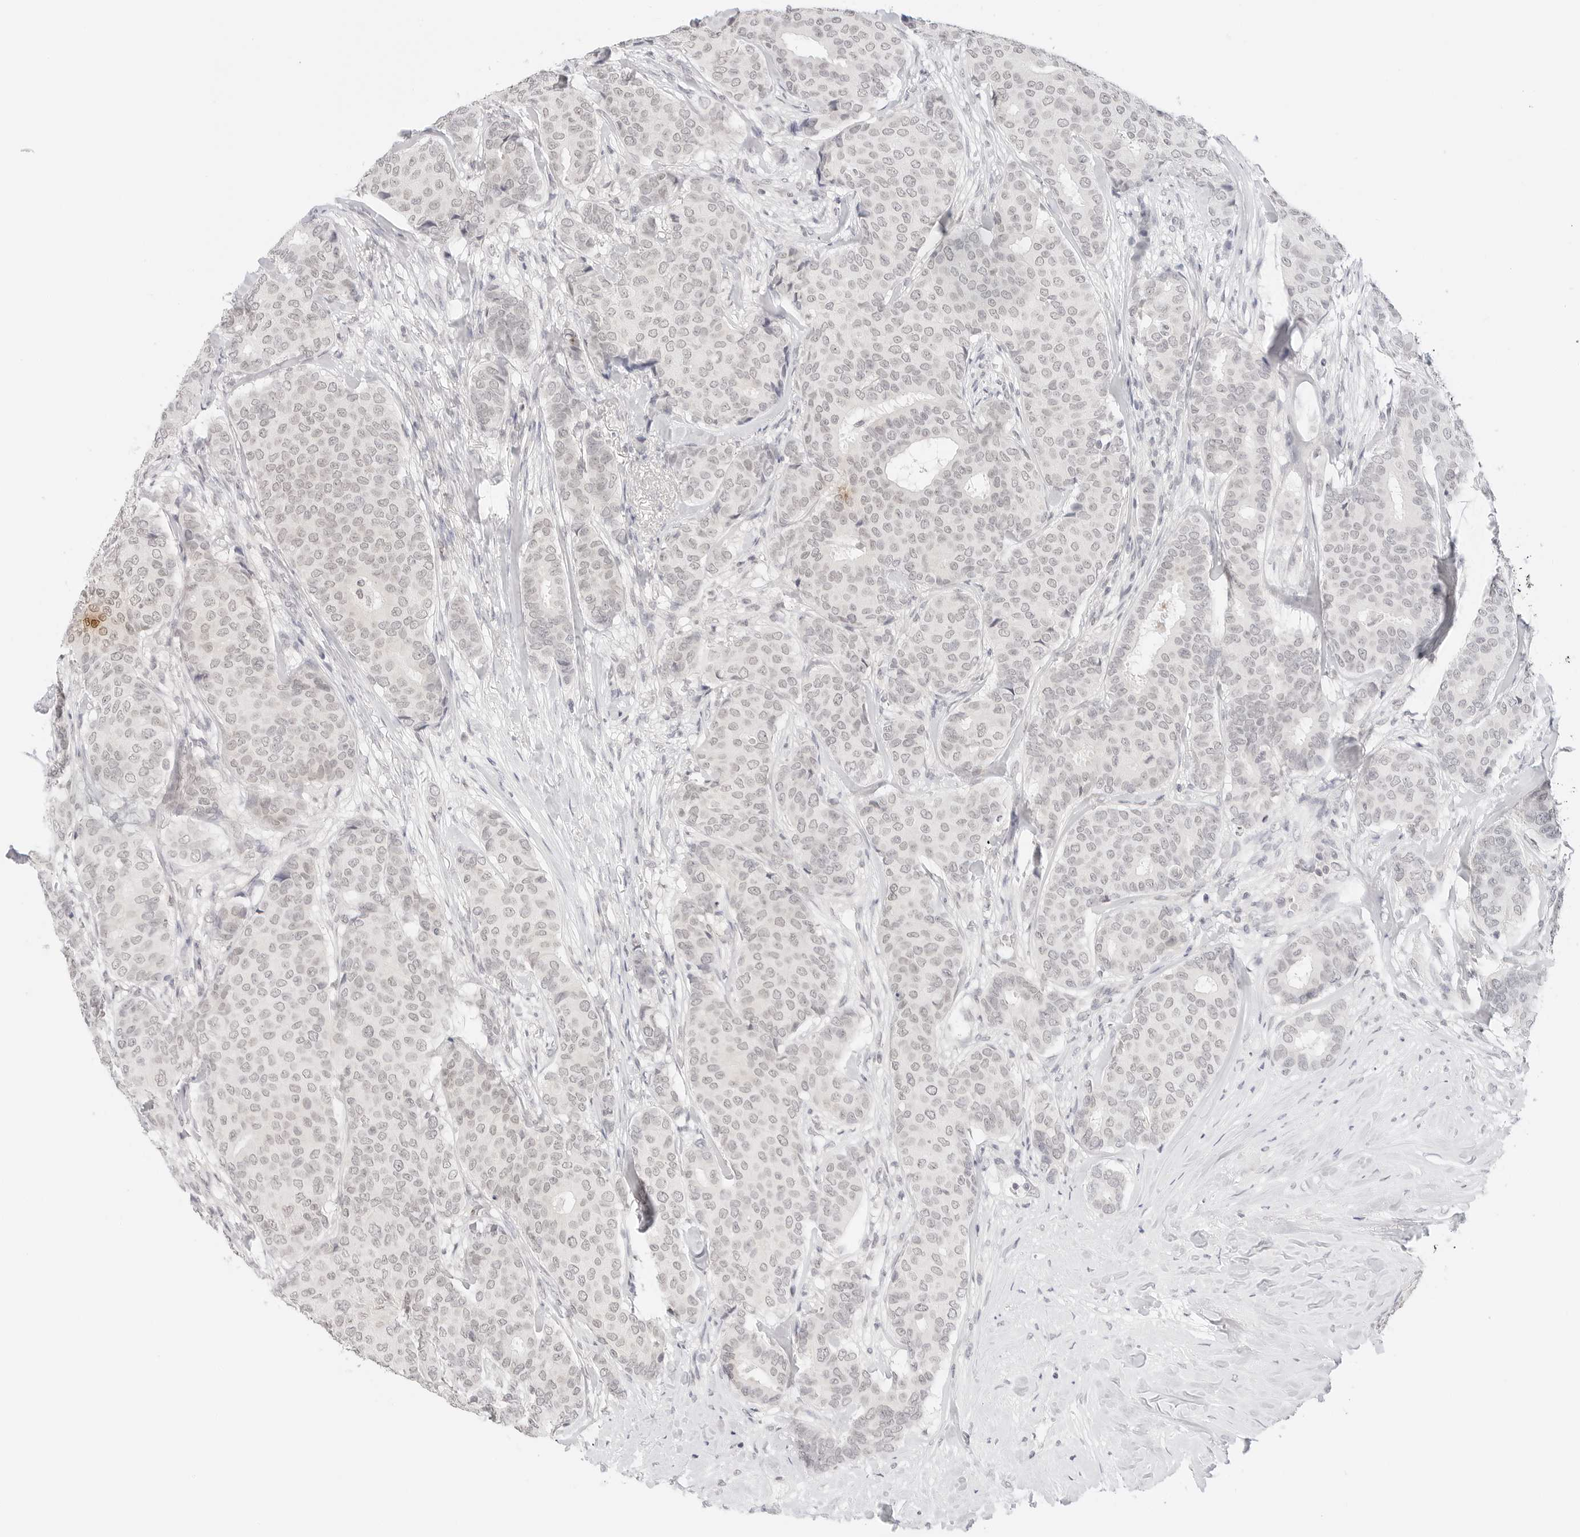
{"staining": {"intensity": "negative", "quantity": "none", "location": "none"}, "tissue": "breast cancer", "cell_type": "Tumor cells", "image_type": "cancer", "snomed": [{"axis": "morphology", "description": "Duct carcinoma"}, {"axis": "topography", "description": "Breast"}], "caption": "Human breast cancer (intraductal carcinoma) stained for a protein using IHC shows no staining in tumor cells.", "gene": "GPR34", "patient": {"sex": "female", "age": 75}}